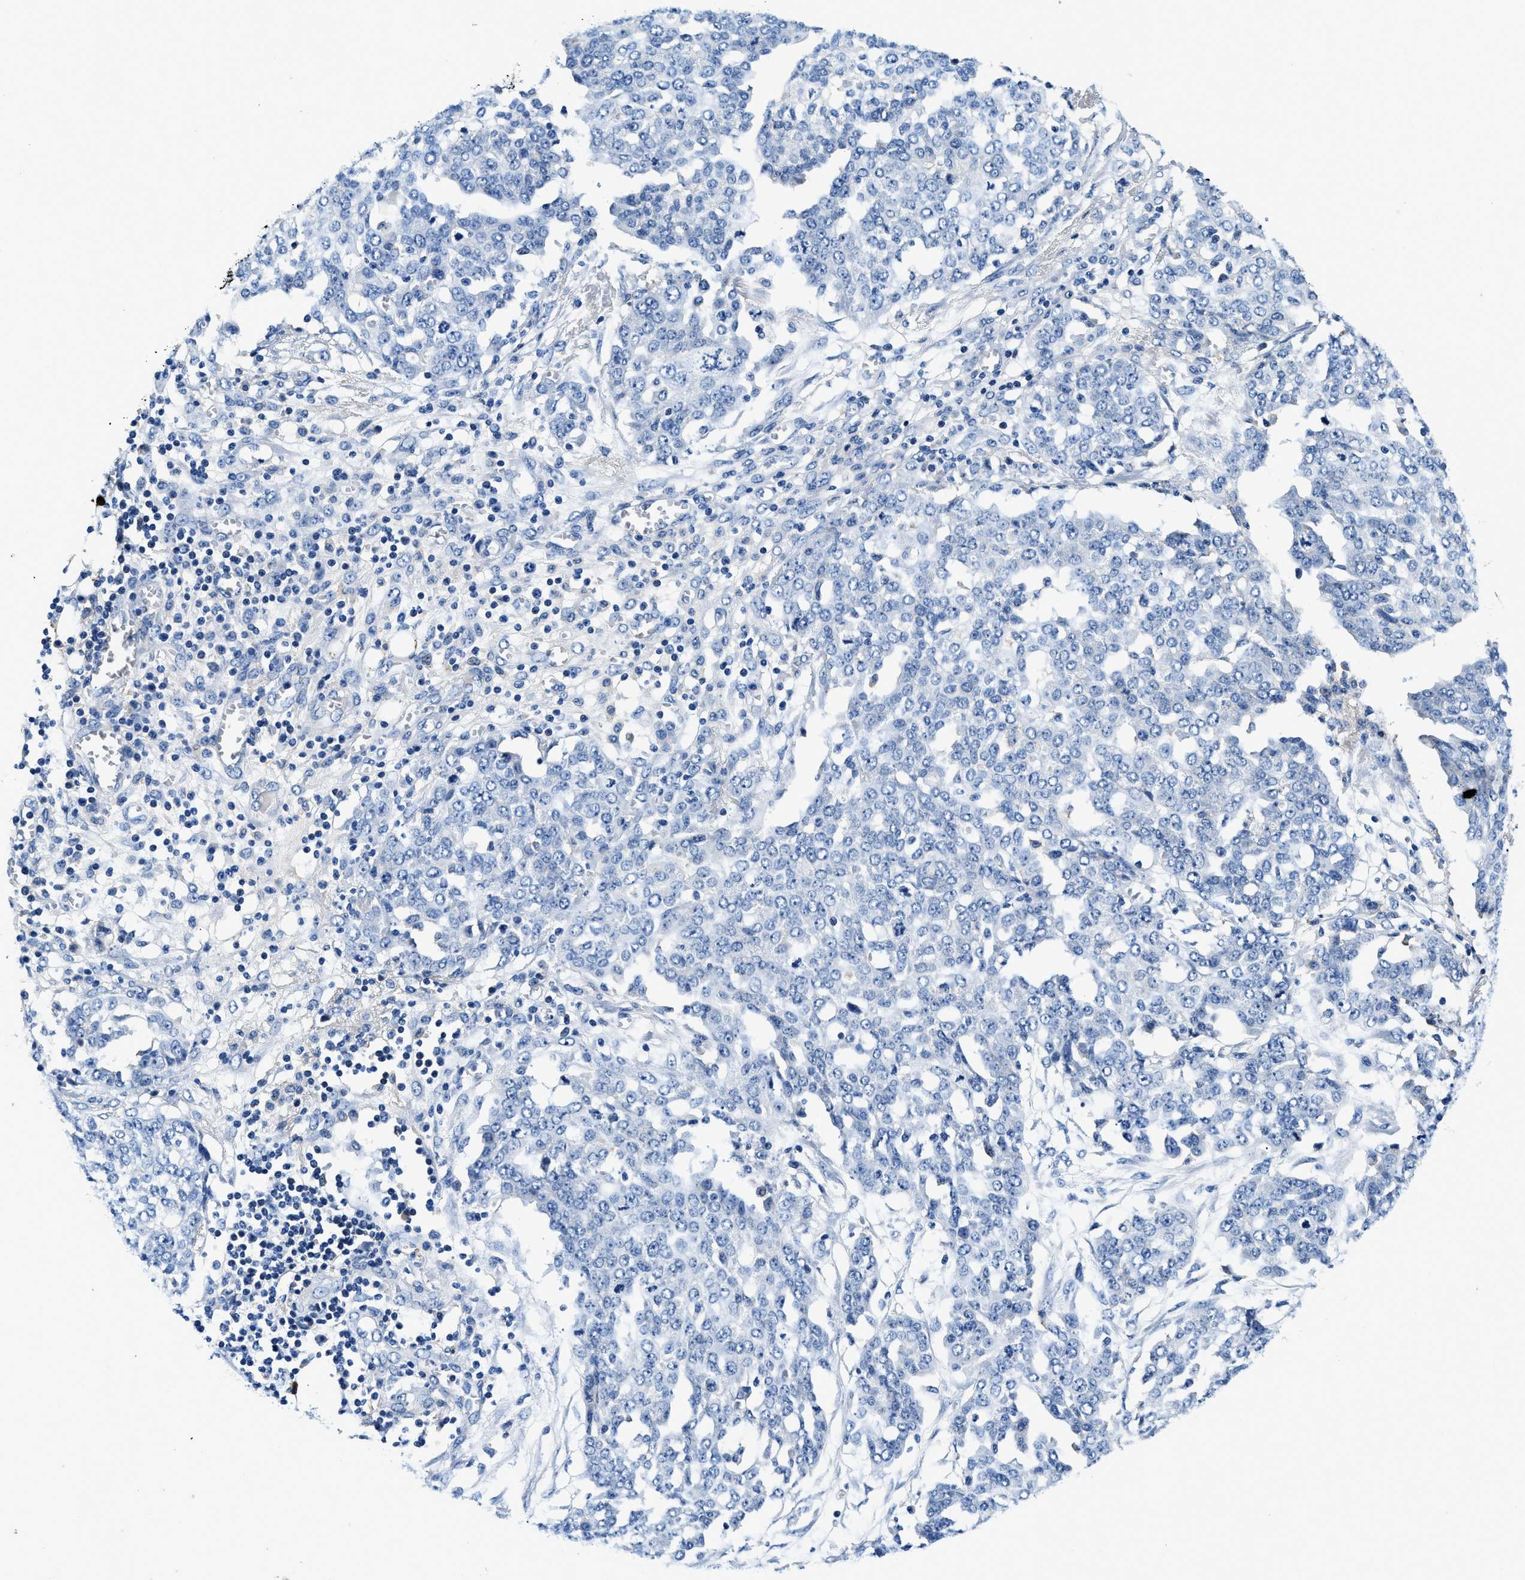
{"staining": {"intensity": "negative", "quantity": "none", "location": "none"}, "tissue": "ovarian cancer", "cell_type": "Tumor cells", "image_type": "cancer", "snomed": [{"axis": "morphology", "description": "Cystadenocarcinoma, serous, NOS"}, {"axis": "topography", "description": "Soft tissue"}, {"axis": "topography", "description": "Ovary"}], "caption": "Immunohistochemistry photomicrograph of neoplastic tissue: human serous cystadenocarcinoma (ovarian) stained with DAB demonstrates no significant protein positivity in tumor cells.", "gene": "ZFAND3", "patient": {"sex": "female", "age": 57}}